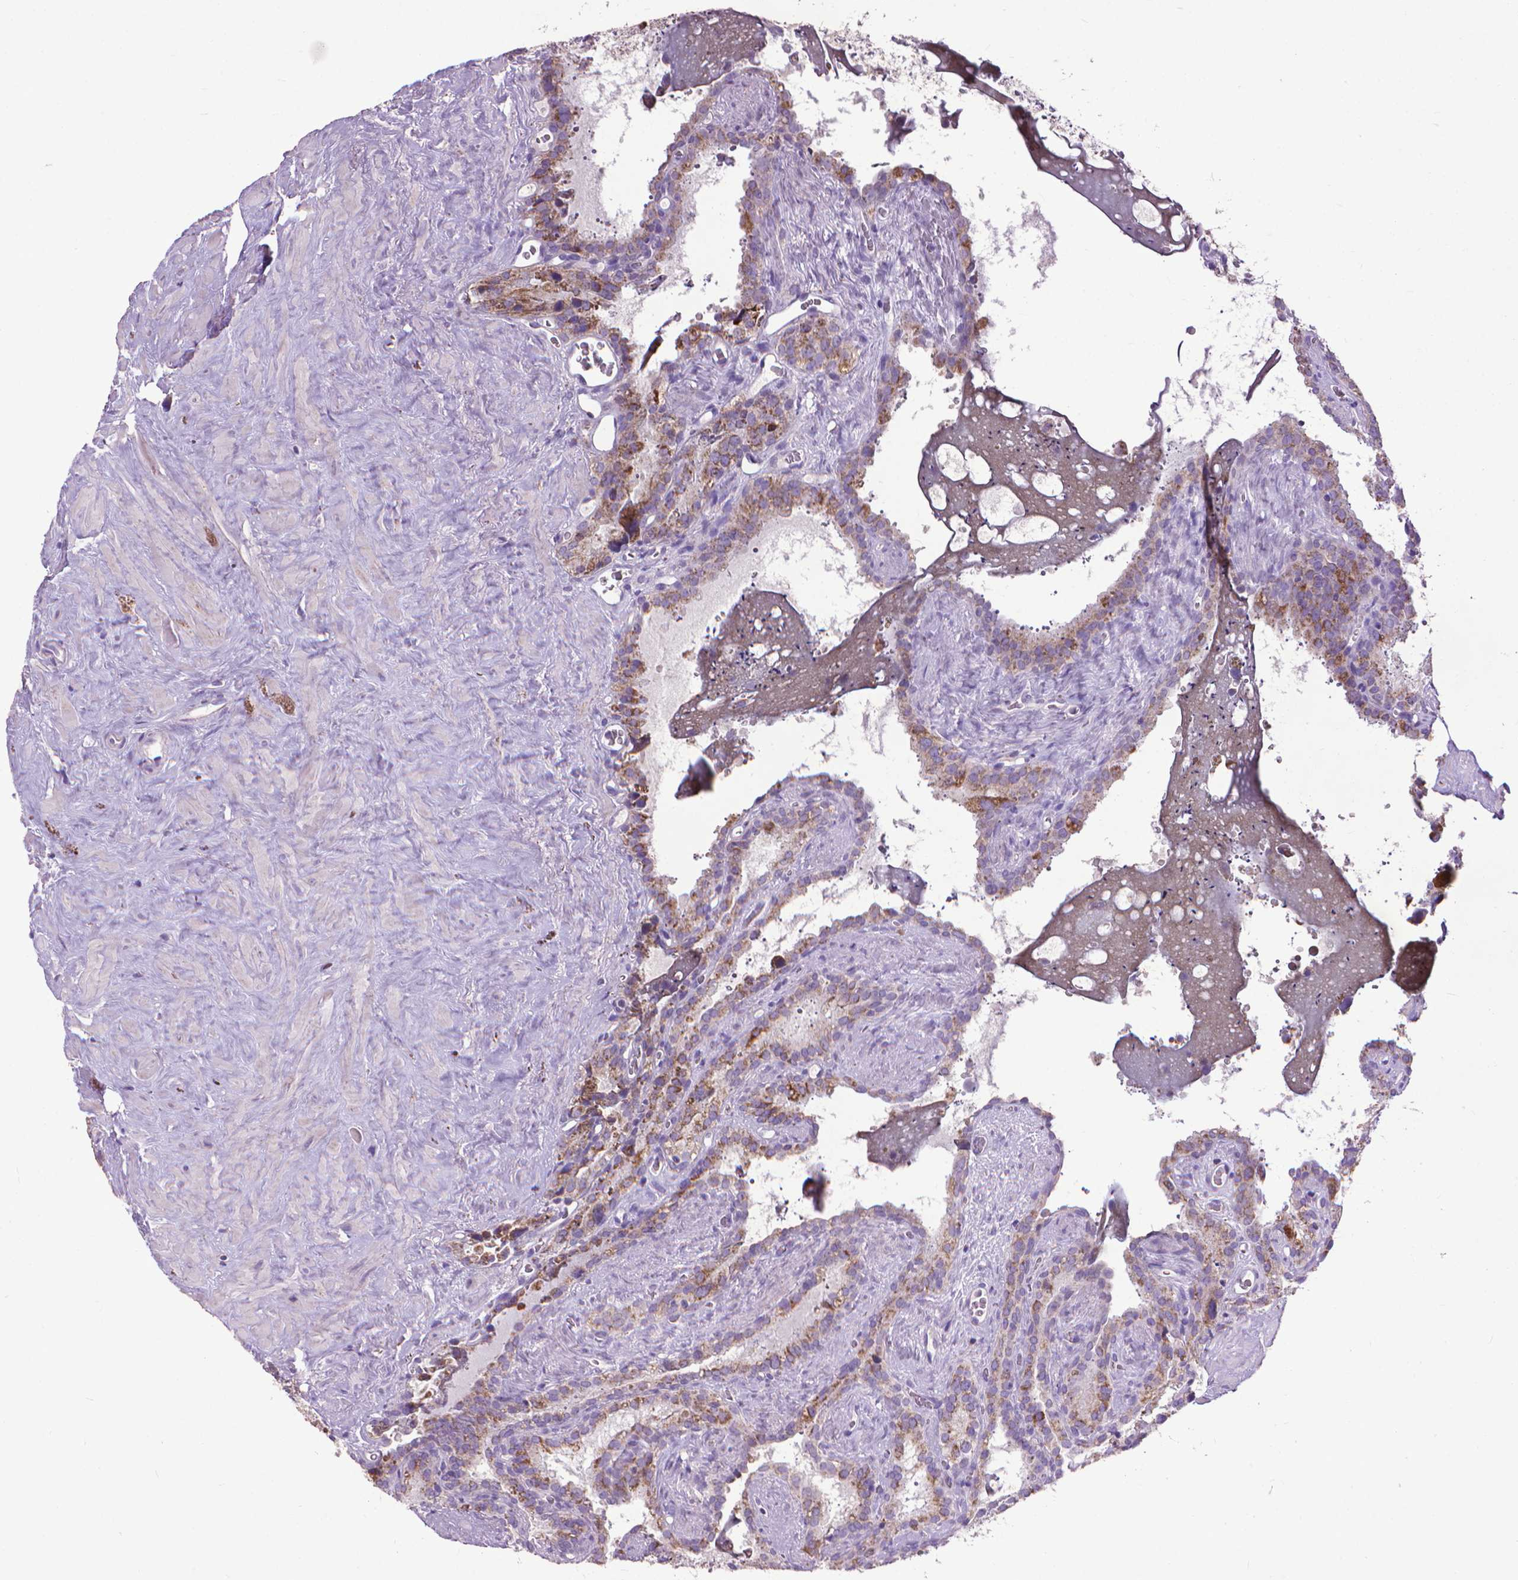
{"staining": {"intensity": "moderate", "quantity": "25%-75%", "location": "cytoplasmic/membranous"}, "tissue": "seminal vesicle", "cell_type": "Glandular cells", "image_type": "normal", "snomed": [{"axis": "morphology", "description": "Normal tissue, NOS"}, {"axis": "topography", "description": "Prostate"}, {"axis": "topography", "description": "Seminal veicle"}], "caption": "Immunohistochemistry image of normal seminal vesicle: seminal vesicle stained using immunohistochemistry (IHC) demonstrates medium levels of moderate protein expression localized specifically in the cytoplasmic/membranous of glandular cells, appearing as a cytoplasmic/membranous brown color.", "gene": "VDAC1", "patient": {"sex": "male", "age": 71}}